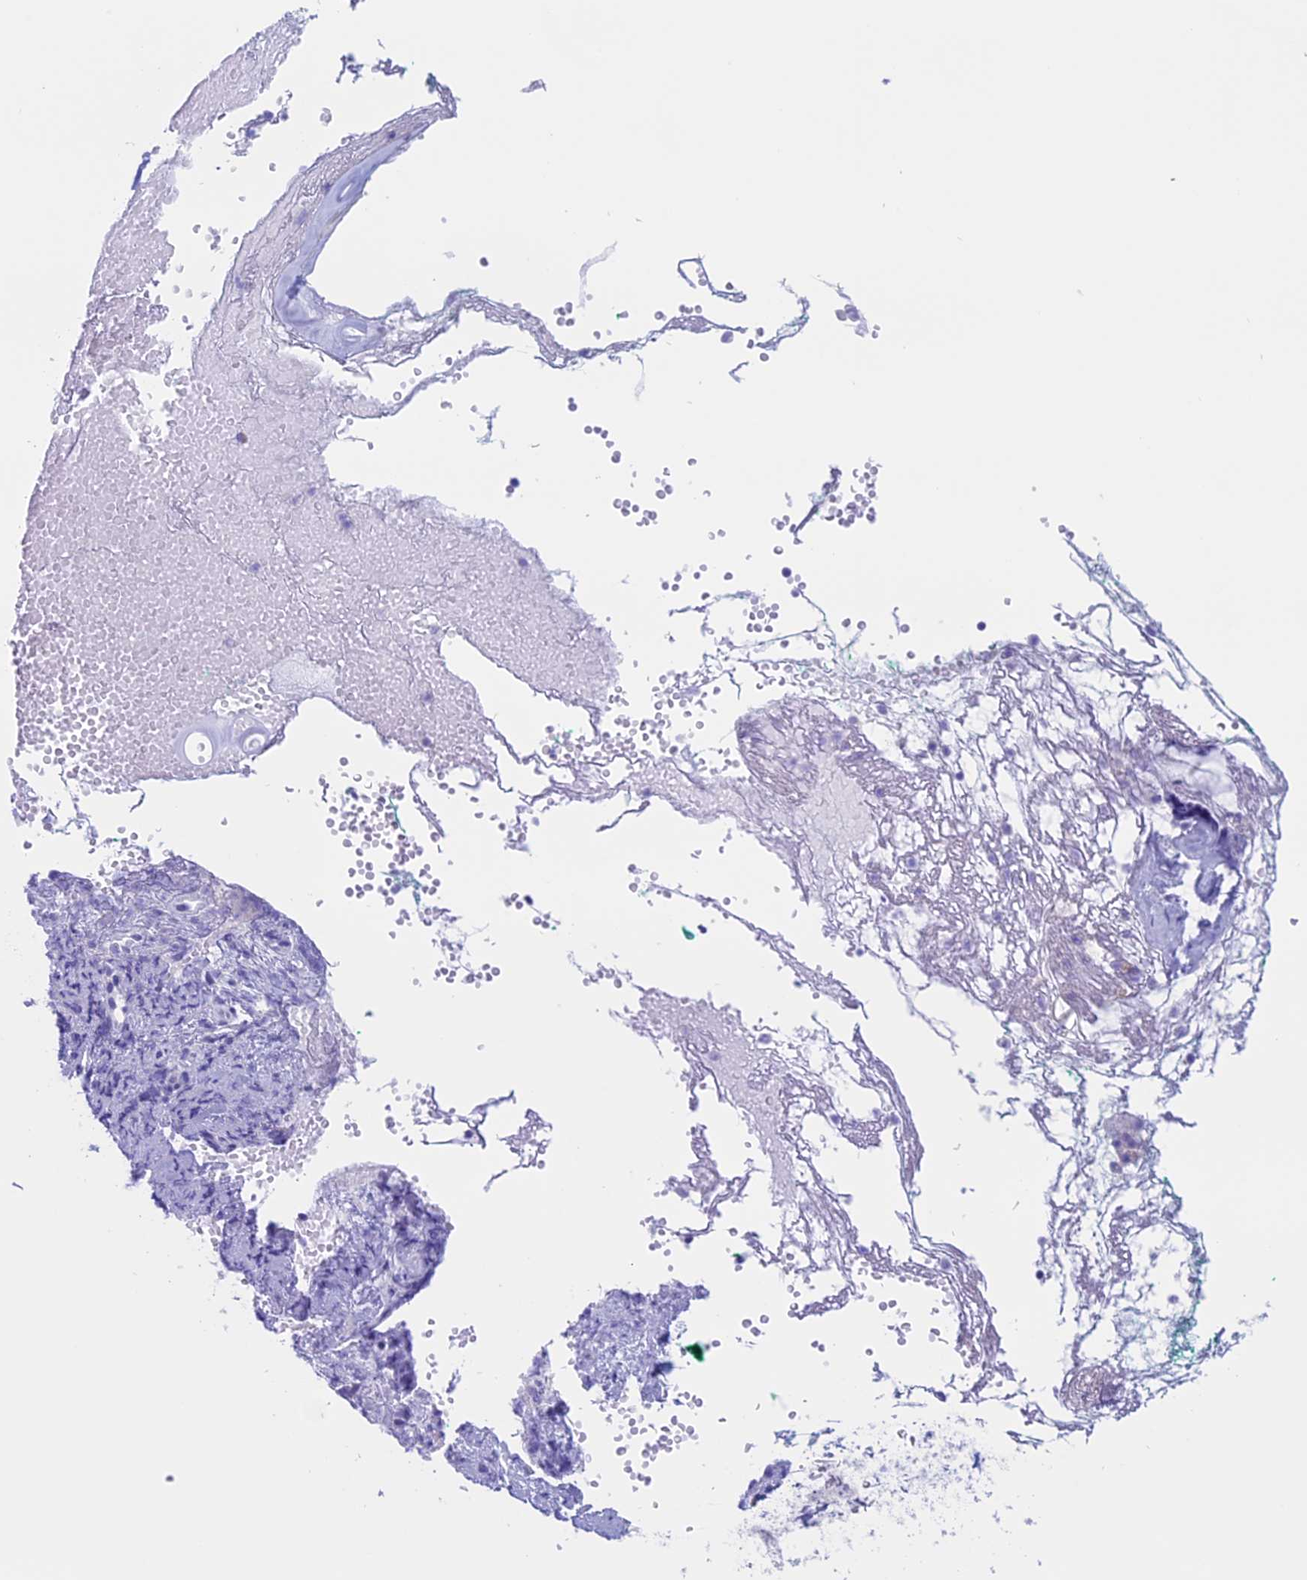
{"staining": {"intensity": "negative", "quantity": "none", "location": "none"}, "tissue": "adipose tissue", "cell_type": "Adipocytes", "image_type": "normal", "snomed": [{"axis": "morphology", "description": "Normal tissue, NOS"}, {"axis": "morphology", "description": "Basal cell carcinoma"}, {"axis": "topography", "description": "Cartilage tissue"}, {"axis": "topography", "description": "Nasopharynx"}, {"axis": "topography", "description": "Oral tissue"}], "caption": "DAB (3,3'-diaminobenzidine) immunohistochemical staining of benign human adipose tissue displays no significant expression in adipocytes. (DAB immunohistochemistry (IHC) visualized using brightfield microscopy, high magnification).", "gene": "RP1", "patient": {"sex": "female", "age": 77}}